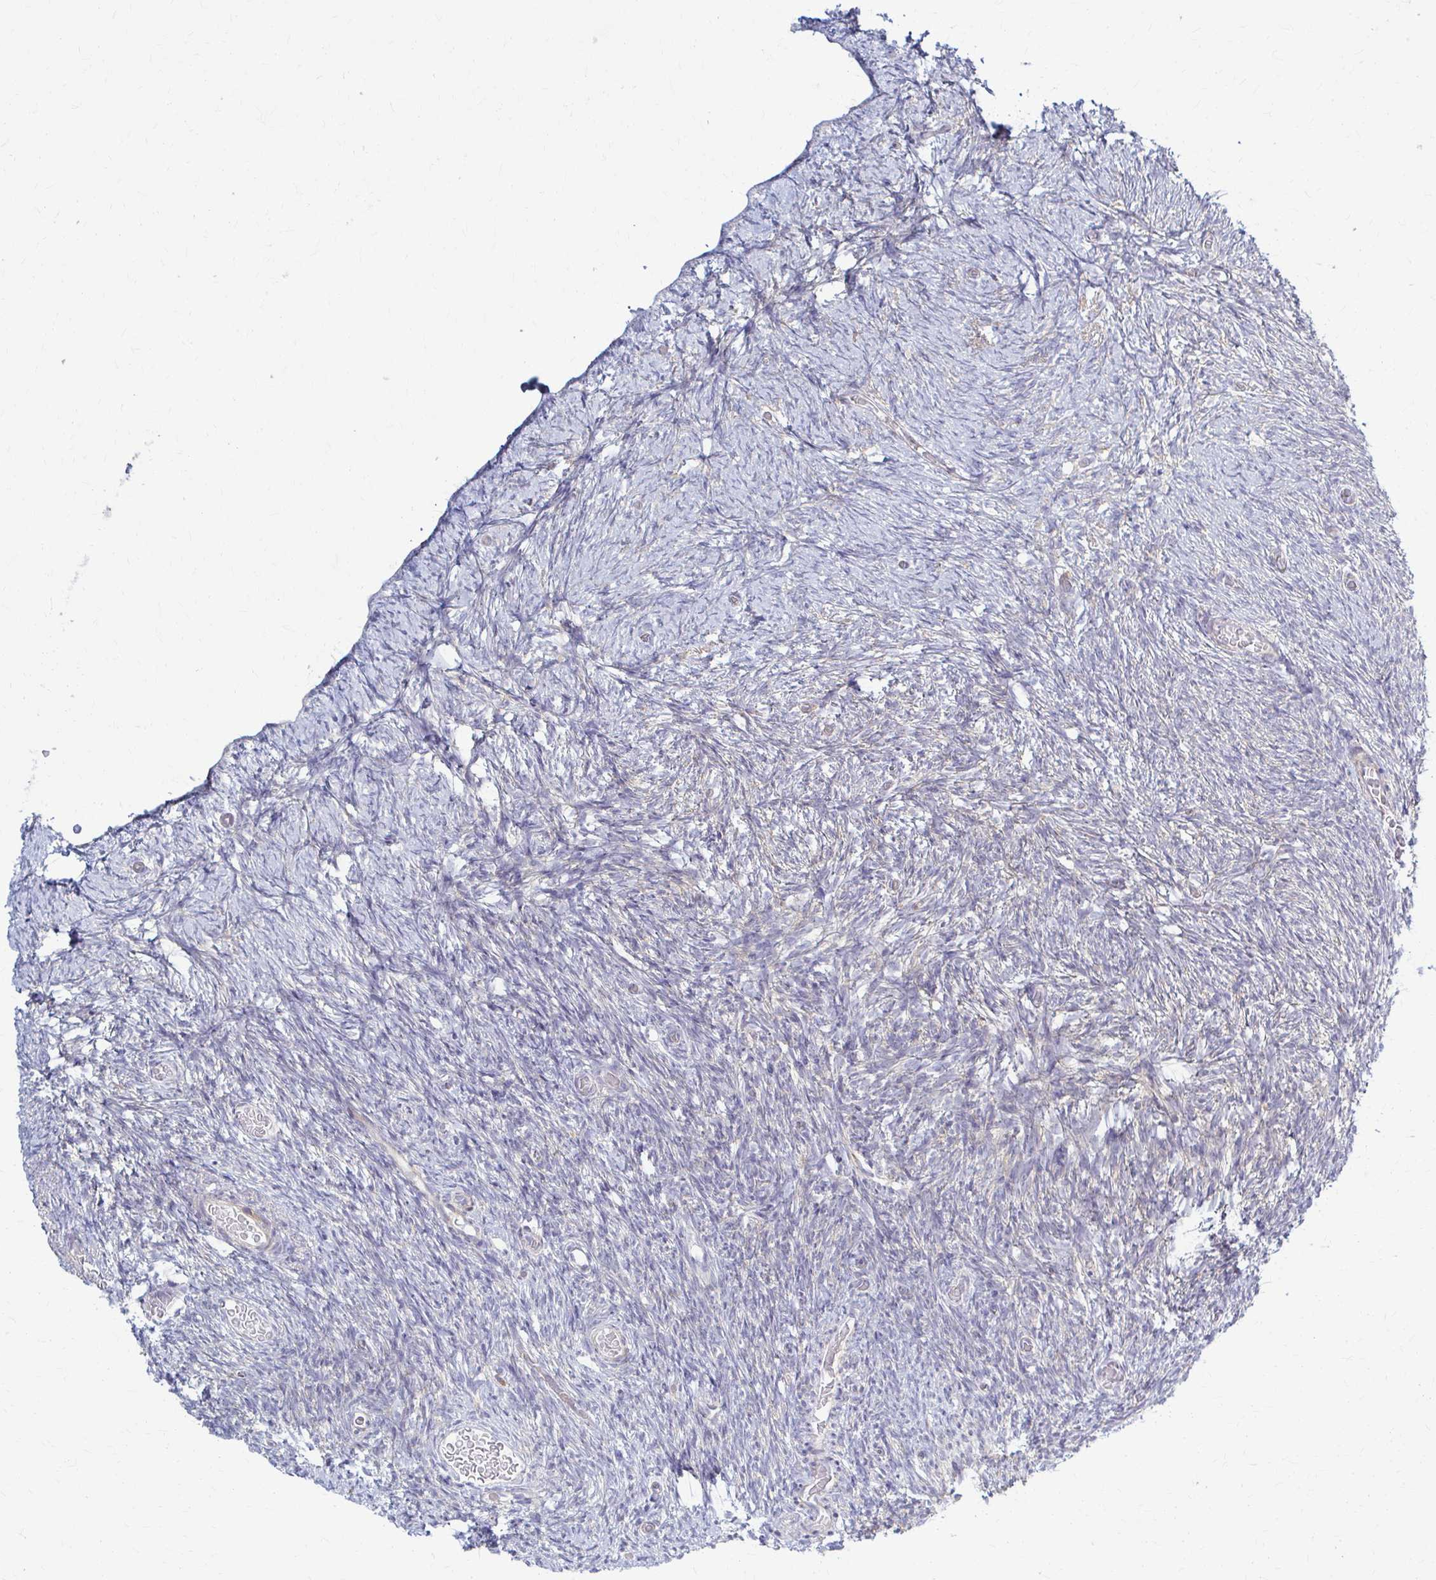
{"staining": {"intensity": "negative", "quantity": "none", "location": "none"}, "tissue": "ovary", "cell_type": "Ovarian stroma cells", "image_type": "normal", "snomed": [{"axis": "morphology", "description": "Normal tissue, NOS"}, {"axis": "topography", "description": "Ovary"}], "caption": "Ovarian stroma cells are negative for brown protein staining in normal ovary. The staining is performed using DAB brown chromogen with nuclei counter-stained in using hematoxylin.", "gene": "PRKRA", "patient": {"sex": "female", "age": 39}}